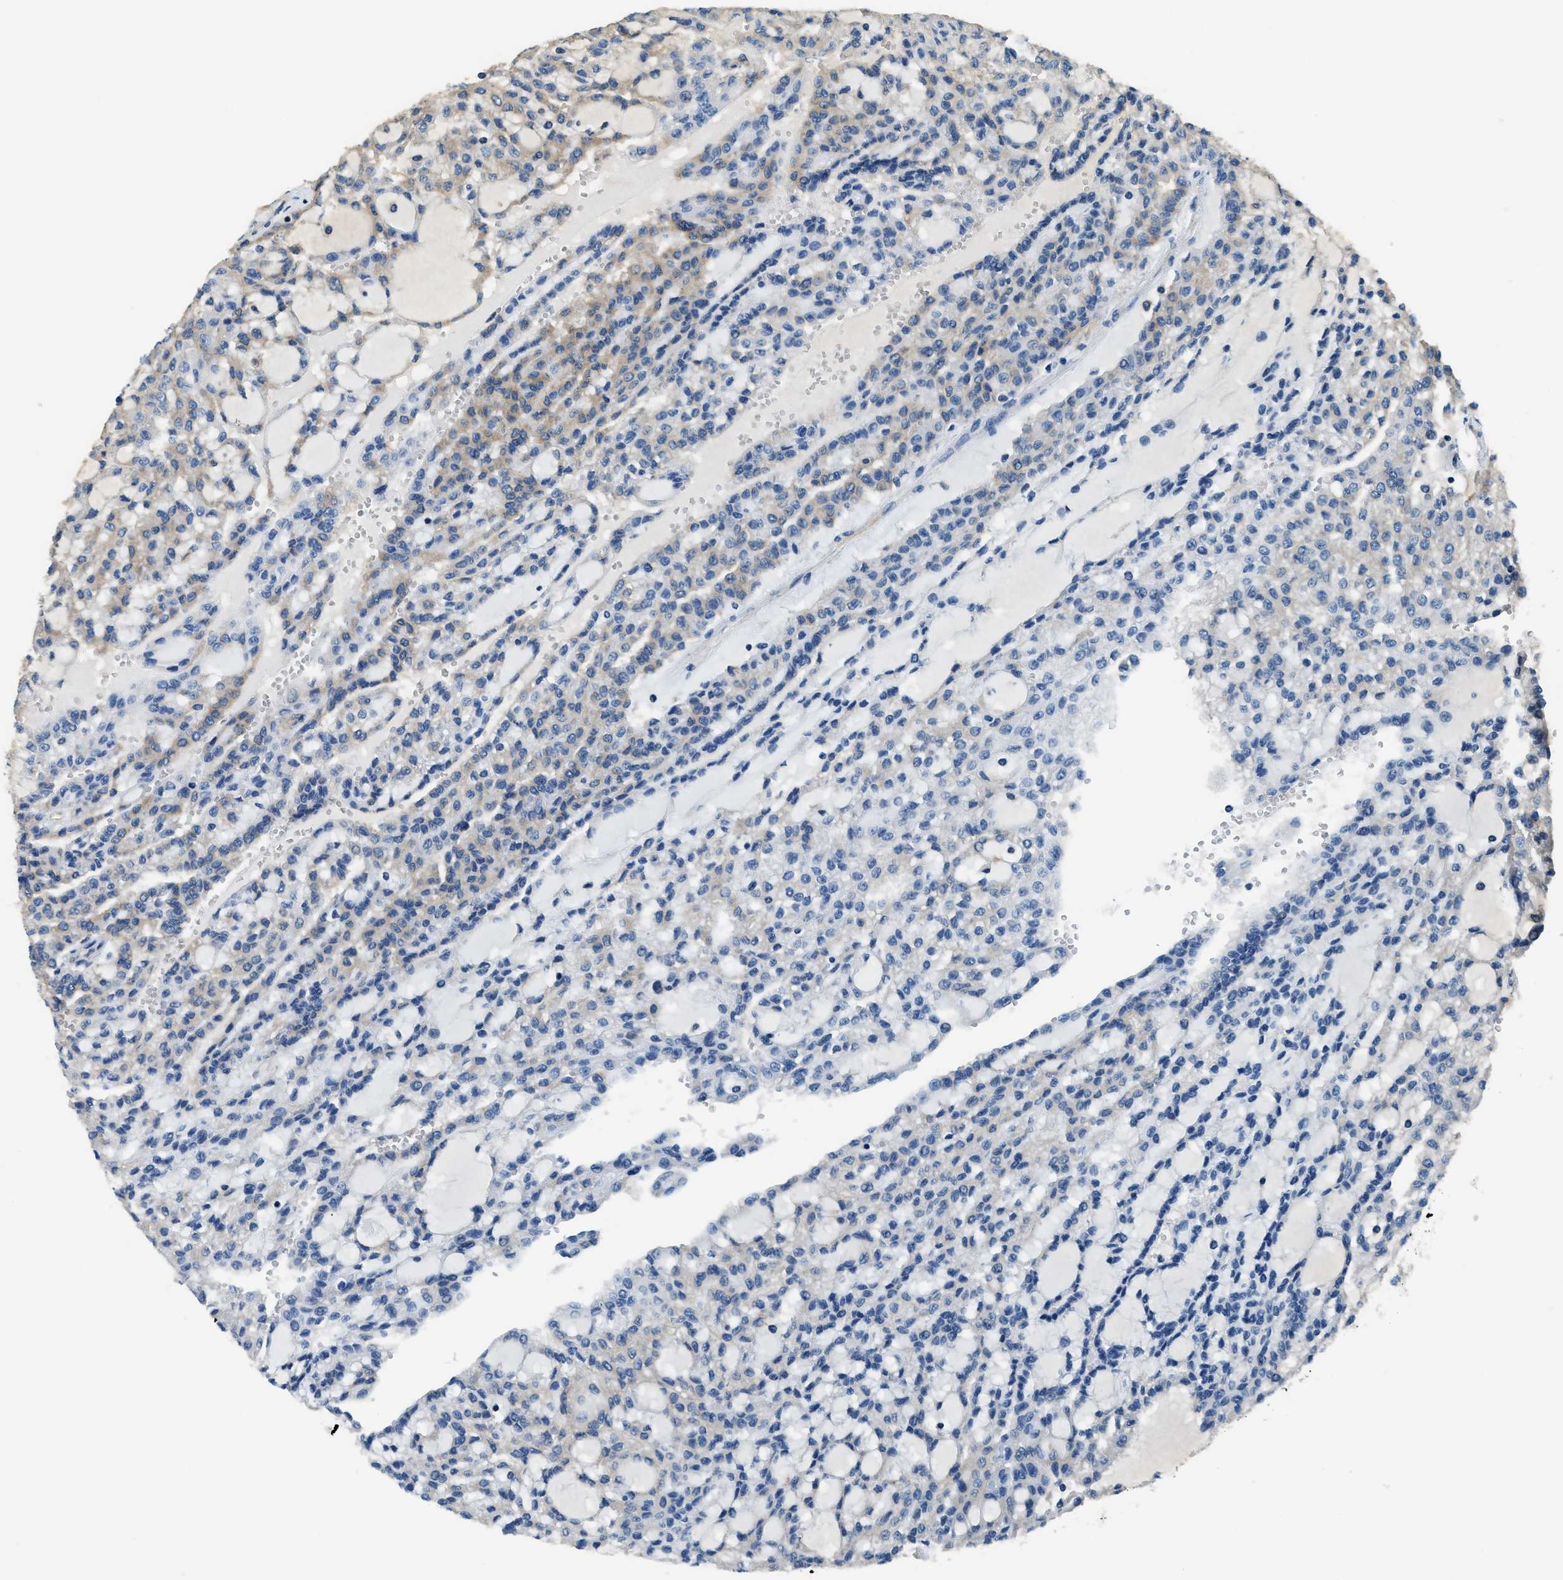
{"staining": {"intensity": "weak", "quantity": "<25%", "location": "cytoplasmic/membranous"}, "tissue": "renal cancer", "cell_type": "Tumor cells", "image_type": "cancer", "snomed": [{"axis": "morphology", "description": "Adenocarcinoma, NOS"}, {"axis": "topography", "description": "Kidney"}], "caption": "Renal cancer was stained to show a protein in brown. There is no significant positivity in tumor cells.", "gene": "EEA1", "patient": {"sex": "male", "age": 63}}